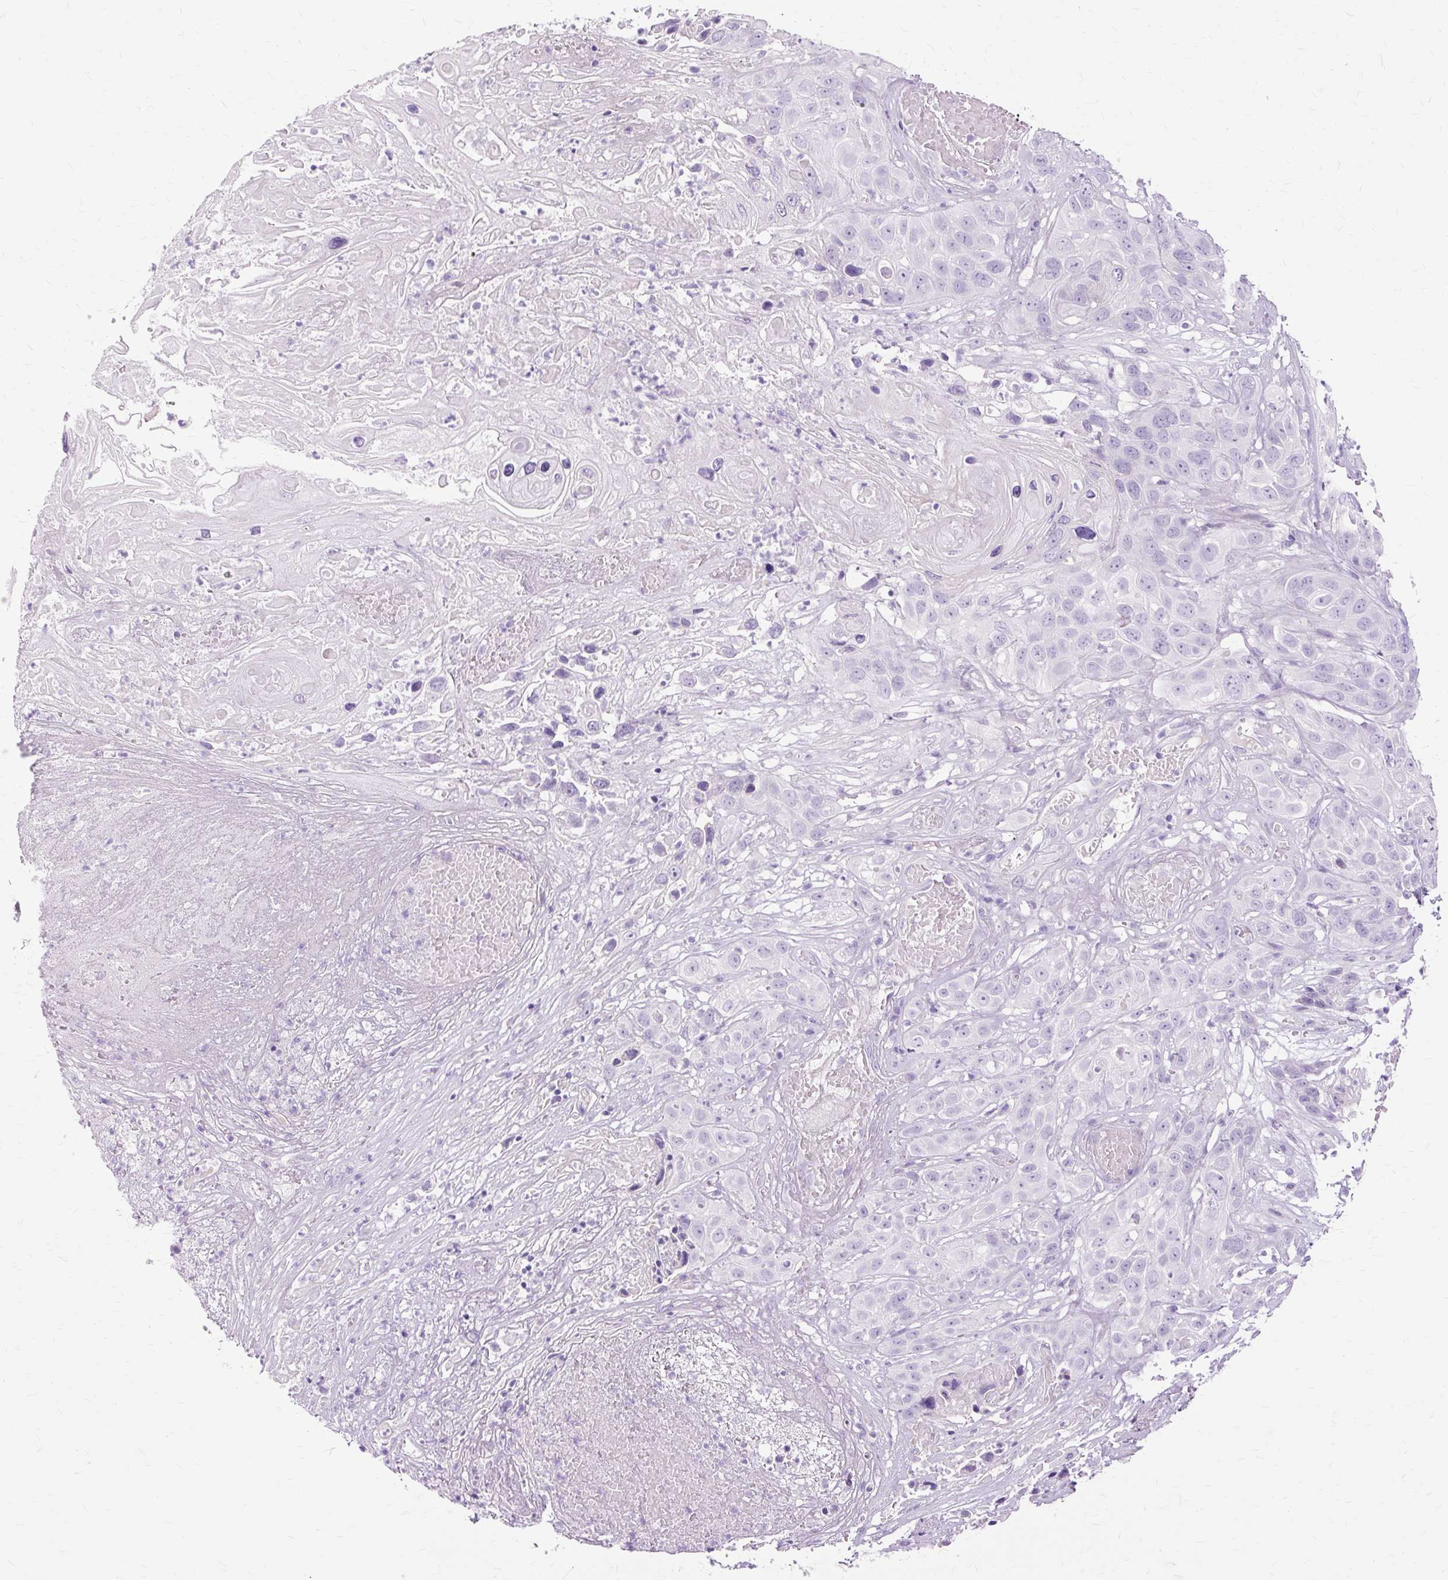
{"staining": {"intensity": "negative", "quantity": "none", "location": "none"}, "tissue": "skin cancer", "cell_type": "Tumor cells", "image_type": "cancer", "snomed": [{"axis": "morphology", "description": "Squamous cell carcinoma, NOS"}, {"axis": "topography", "description": "Skin"}], "caption": "This is an immunohistochemistry (IHC) image of human skin cancer. There is no positivity in tumor cells.", "gene": "DCTN4", "patient": {"sex": "male", "age": 55}}